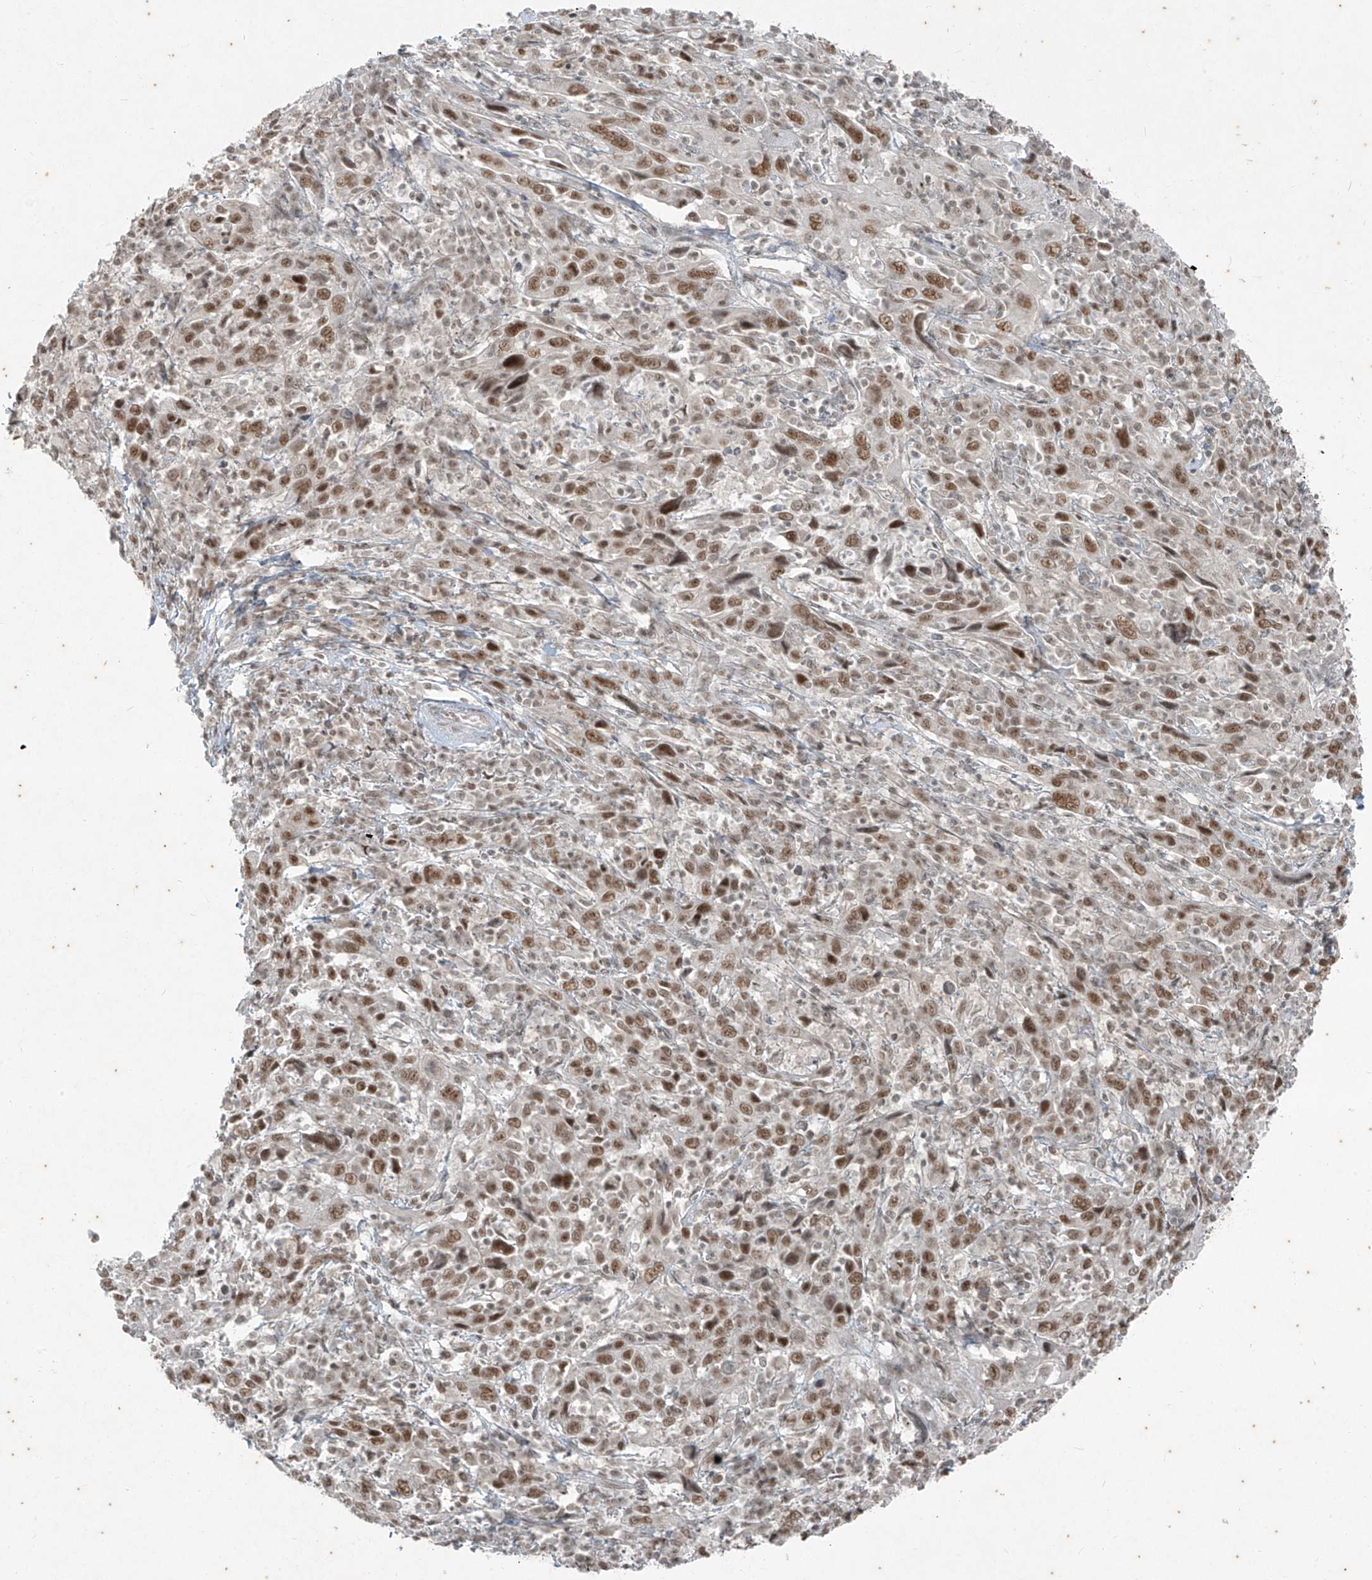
{"staining": {"intensity": "moderate", "quantity": ">75%", "location": "nuclear"}, "tissue": "cervical cancer", "cell_type": "Tumor cells", "image_type": "cancer", "snomed": [{"axis": "morphology", "description": "Squamous cell carcinoma, NOS"}, {"axis": "topography", "description": "Cervix"}], "caption": "Approximately >75% of tumor cells in squamous cell carcinoma (cervical) demonstrate moderate nuclear protein staining as visualized by brown immunohistochemical staining.", "gene": "ZNF354B", "patient": {"sex": "female", "age": 46}}